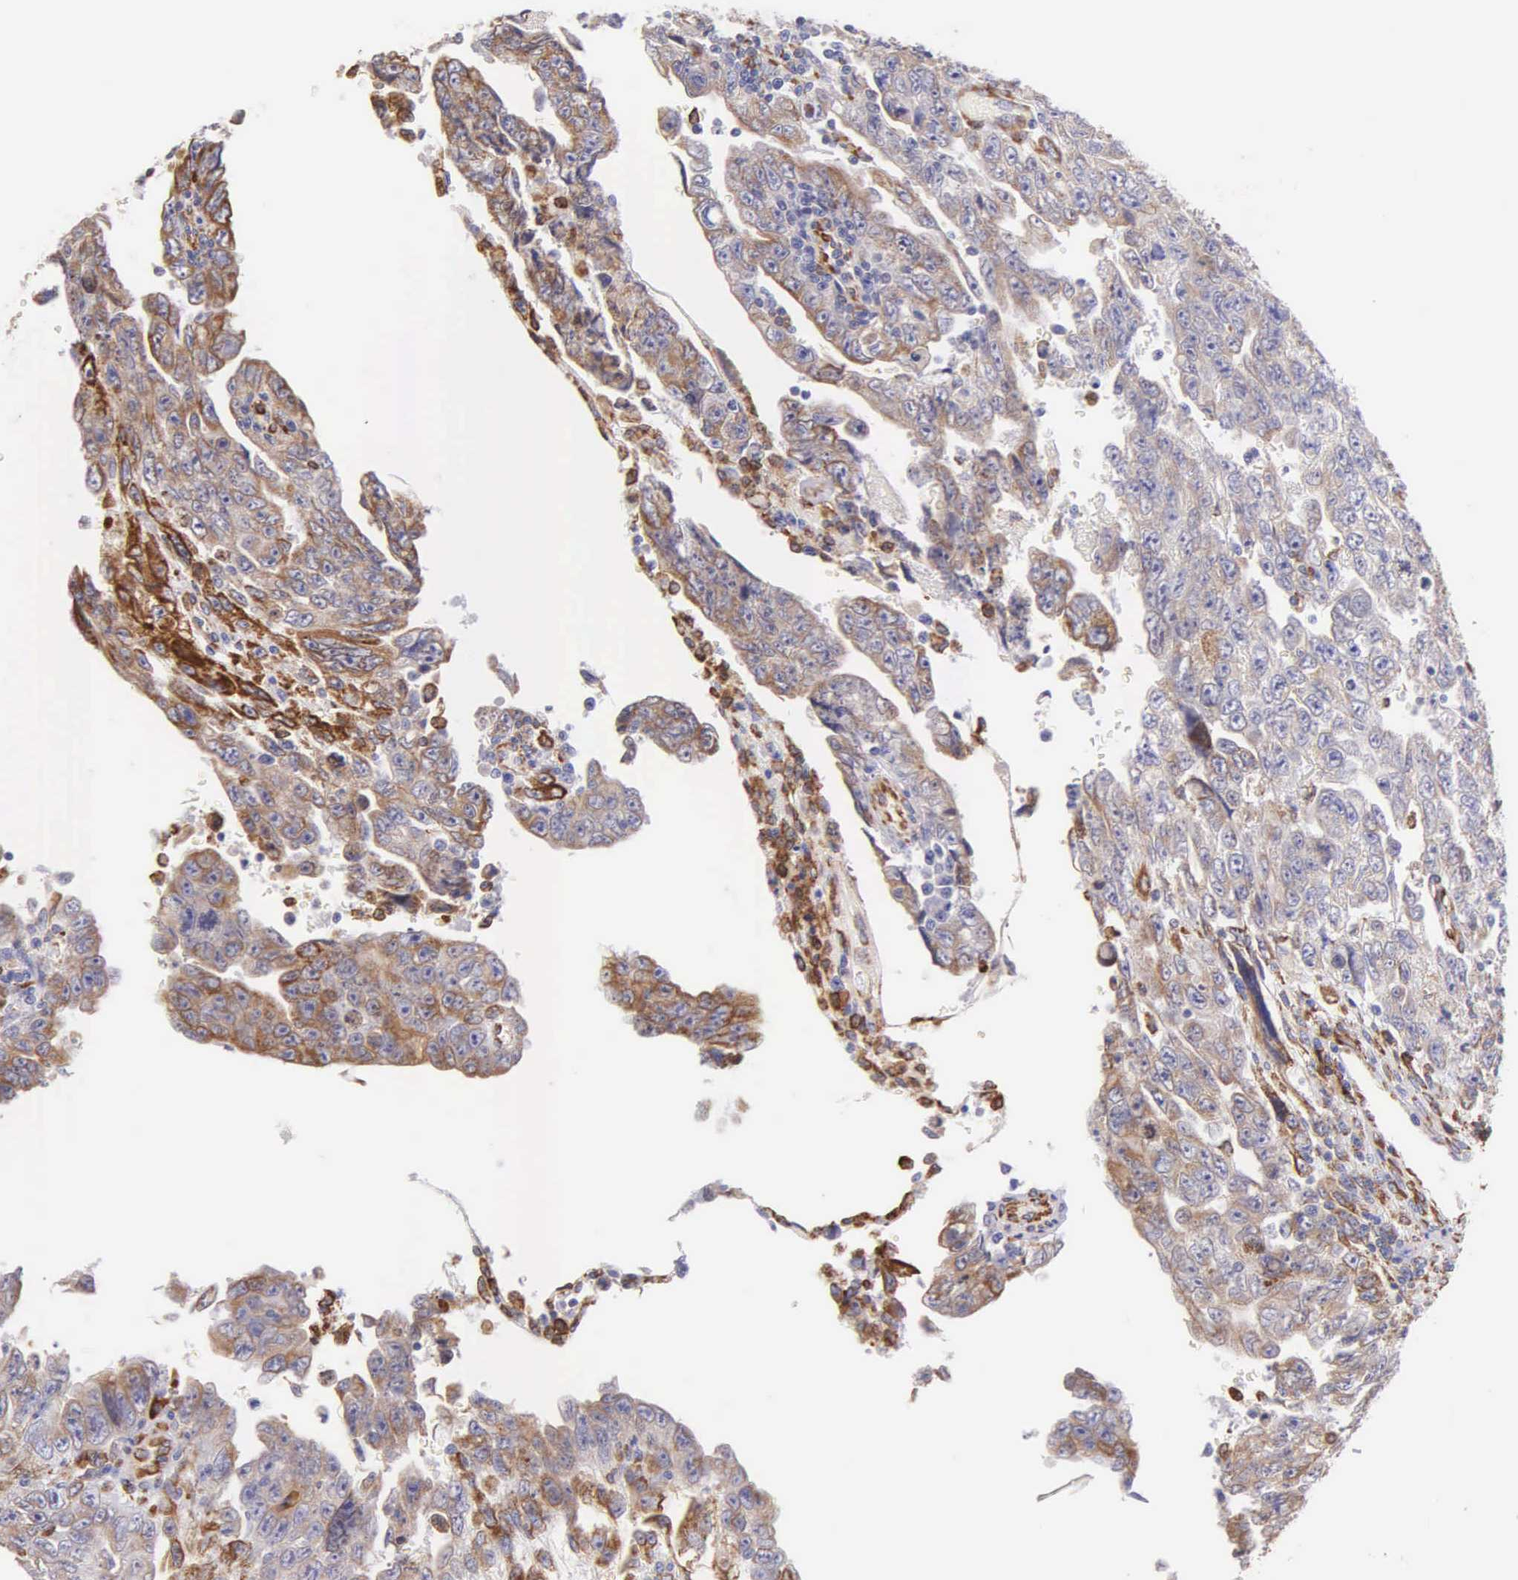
{"staining": {"intensity": "weak", "quantity": "25%-75%", "location": "cytoplasmic/membranous"}, "tissue": "testis cancer", "cell_type": "Tumor cells", "image_type": "cancer", "snomed": [{"axis": "morphology", "description": "Carcinoma, Embryonal, NOS"}, {"axis": "topography", "description": "Testis"}], "caption": "Protein expression by immunohistochemistry demonstrates weak cytoplasmic/membranous expression in approximately 25%-75% of tumor cells in testis cancer (embryonal carcinoma).", "gene": "CKAP4", "patient": {"sex": "male", "age": 28}}